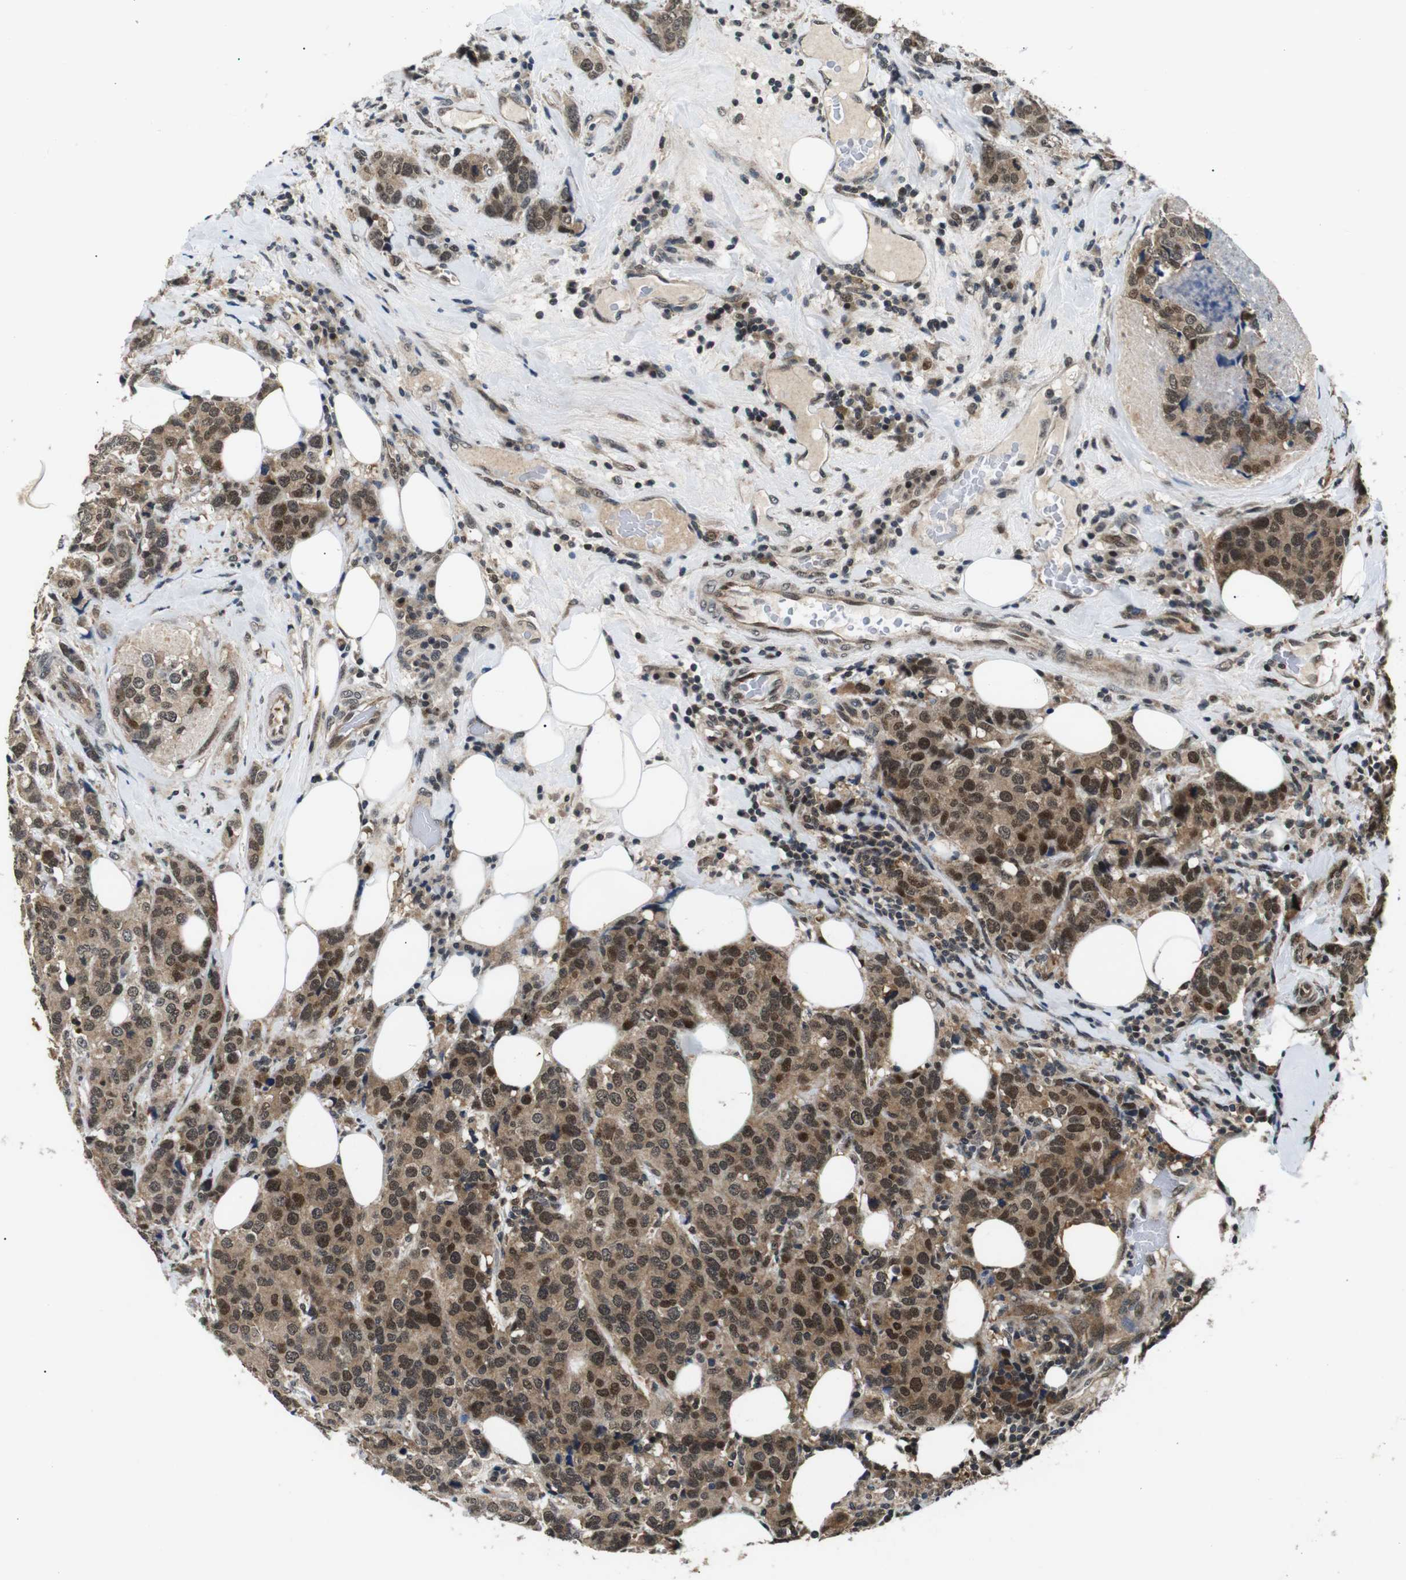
{"staining": {"intensity": "moderate", "quantity": ">75%", "location": "cytoplasmic/membranous,nuclear"}, "tissue": "breast cancer", "cell_type": "Tumor cells", "image_type": "cancer", "snomed": [{"axis": "morphology", "description": "Lobular carcinoma"}, {"axis": "topography", "description": "Breast"}], "caption": "Protein analysis of breast cancer (lobular carcinoma) tissue demonstrates moderate cytoplasmic/membranous and nuclear staining in about >75% of tumor cells. (DAB (3,3'-diaminobenzidine) = brown stain, brightfield microscopy at high magnification).", "gene": "SKP1", "patient": {"sex": "female", "age": 59}}